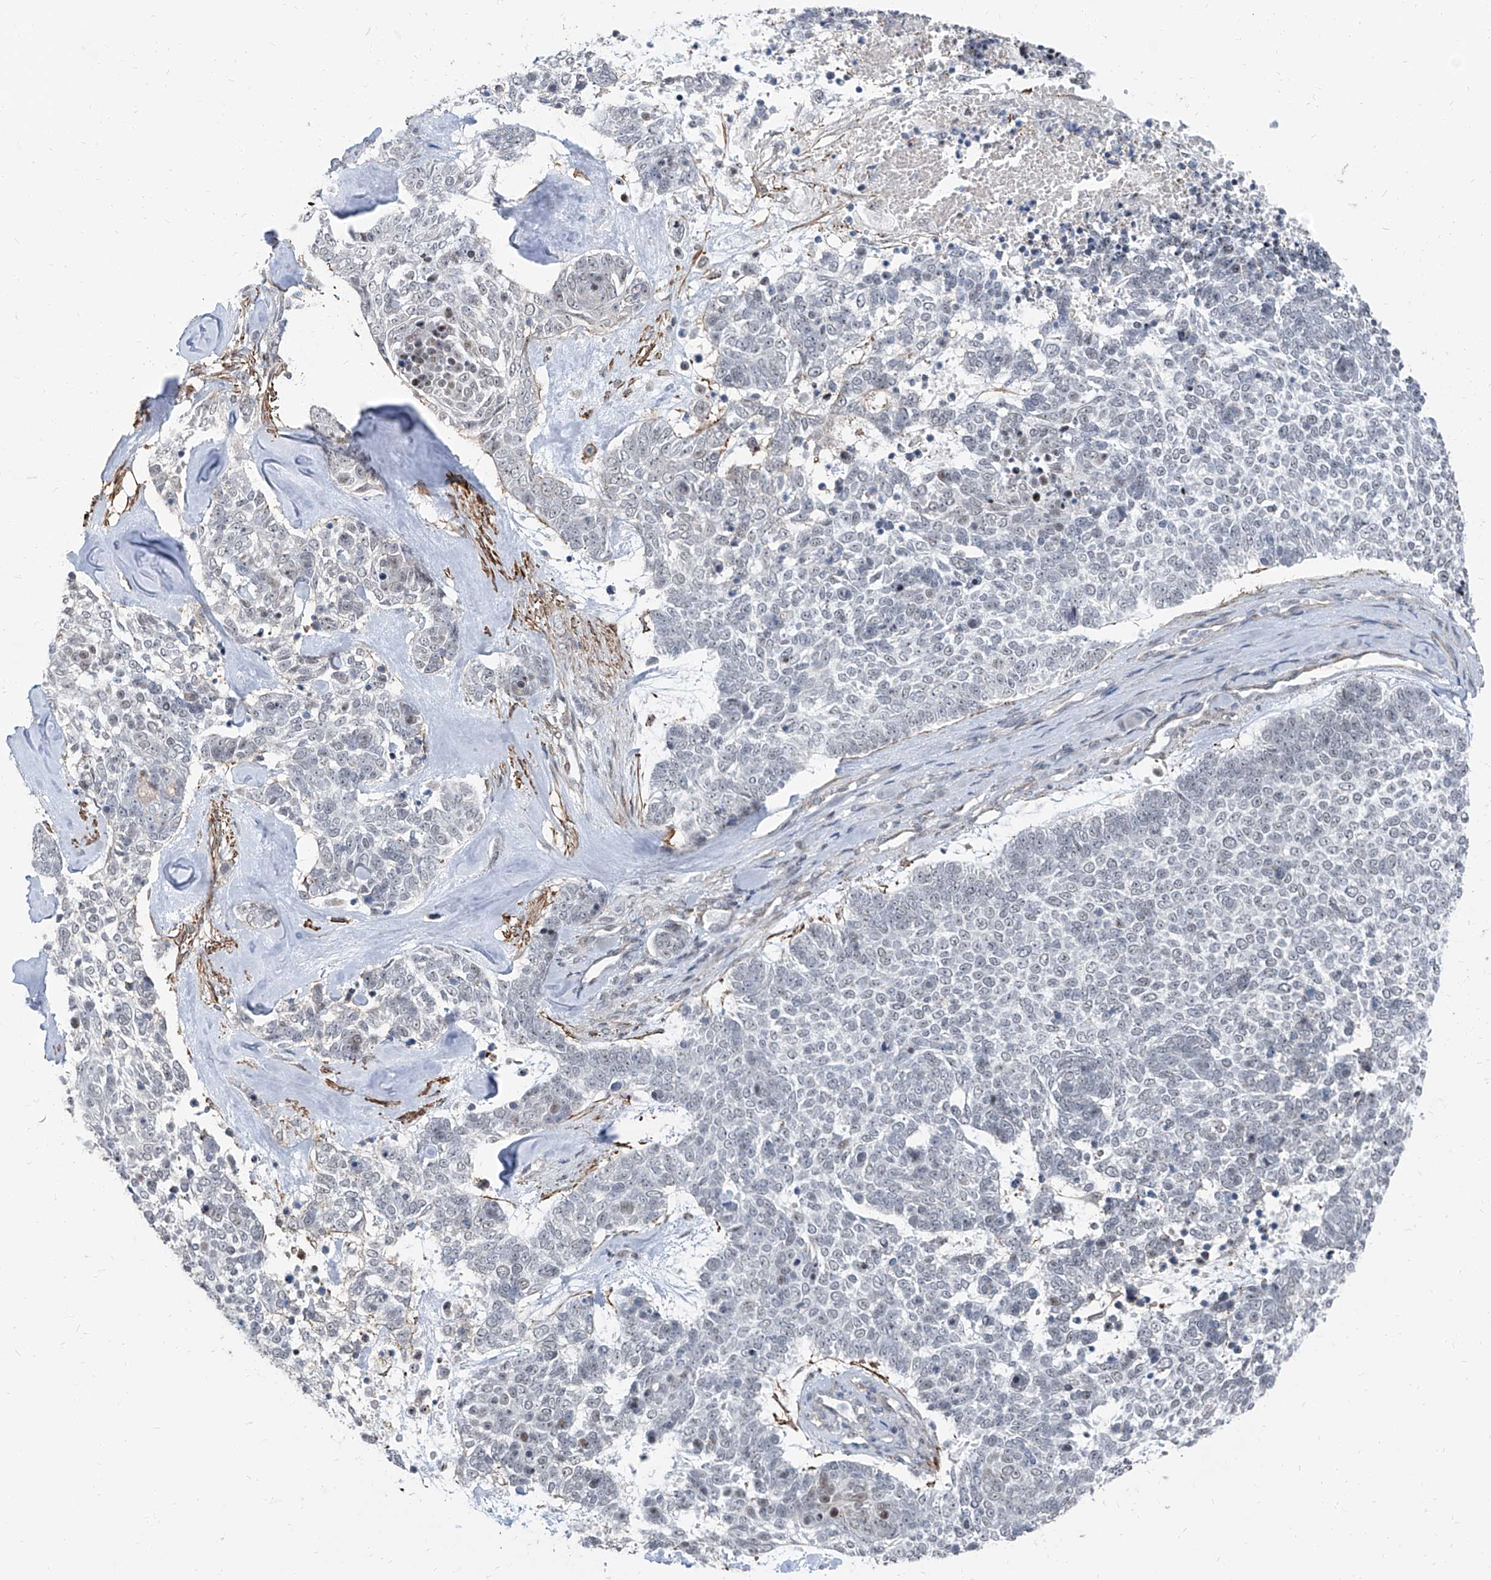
{"staining": {"intensity": "negative", "quantity": "none", "location": "none"}, "tissue": "skin cancer", "cell_type": "Tumor cells", "image_type": "cancer", "snomed": [{"axis": "morphology", "description": "Basal cell carcinoma"}, {"axis": "topography", "description": "Skin"}], "caption": "Immunohistochemical staining of human skin cancer shows no significant staining in tumor cells.", "gene": "TXLNB", "patient": {"sex": "female", "age": 81}}